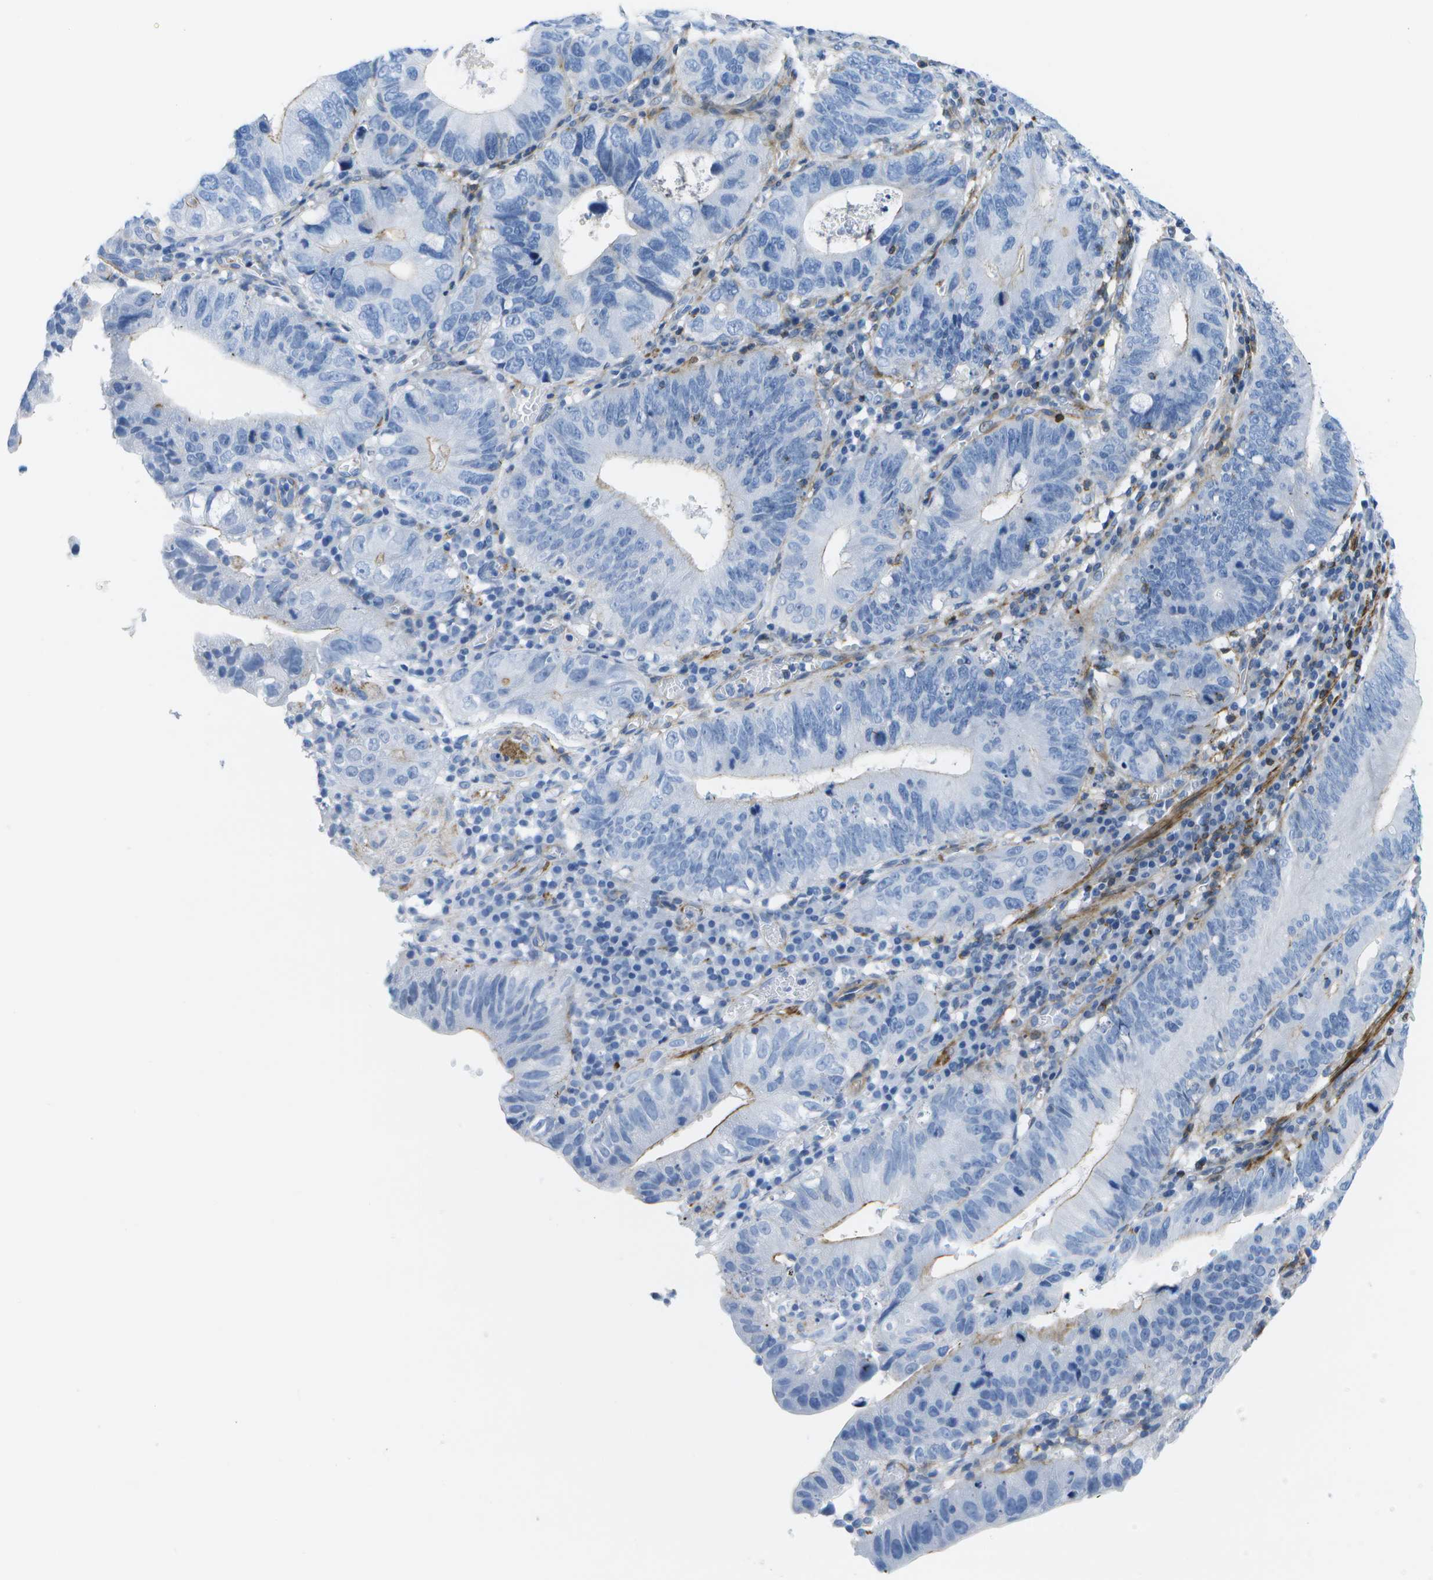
{"staining": {"intensity": "weak", "quantity": "<25%", "location": "cytoplasmic/membranous"}, "tissue": "stomach cancer", "cell_type": "Tumor cells", "image_type": "cancer", "snomed": [{"axis": "morphology", "description": "Adenocarcinoma, NOS"}, {"axis": "topography", "description": "Stomach"}], "caption": "Immunohistochemistry of human stomach adenocarcinoma displays no expression in tumor cells.", "gene": "ADGRG6", "patient": {"sex": "male", "age": 59}}